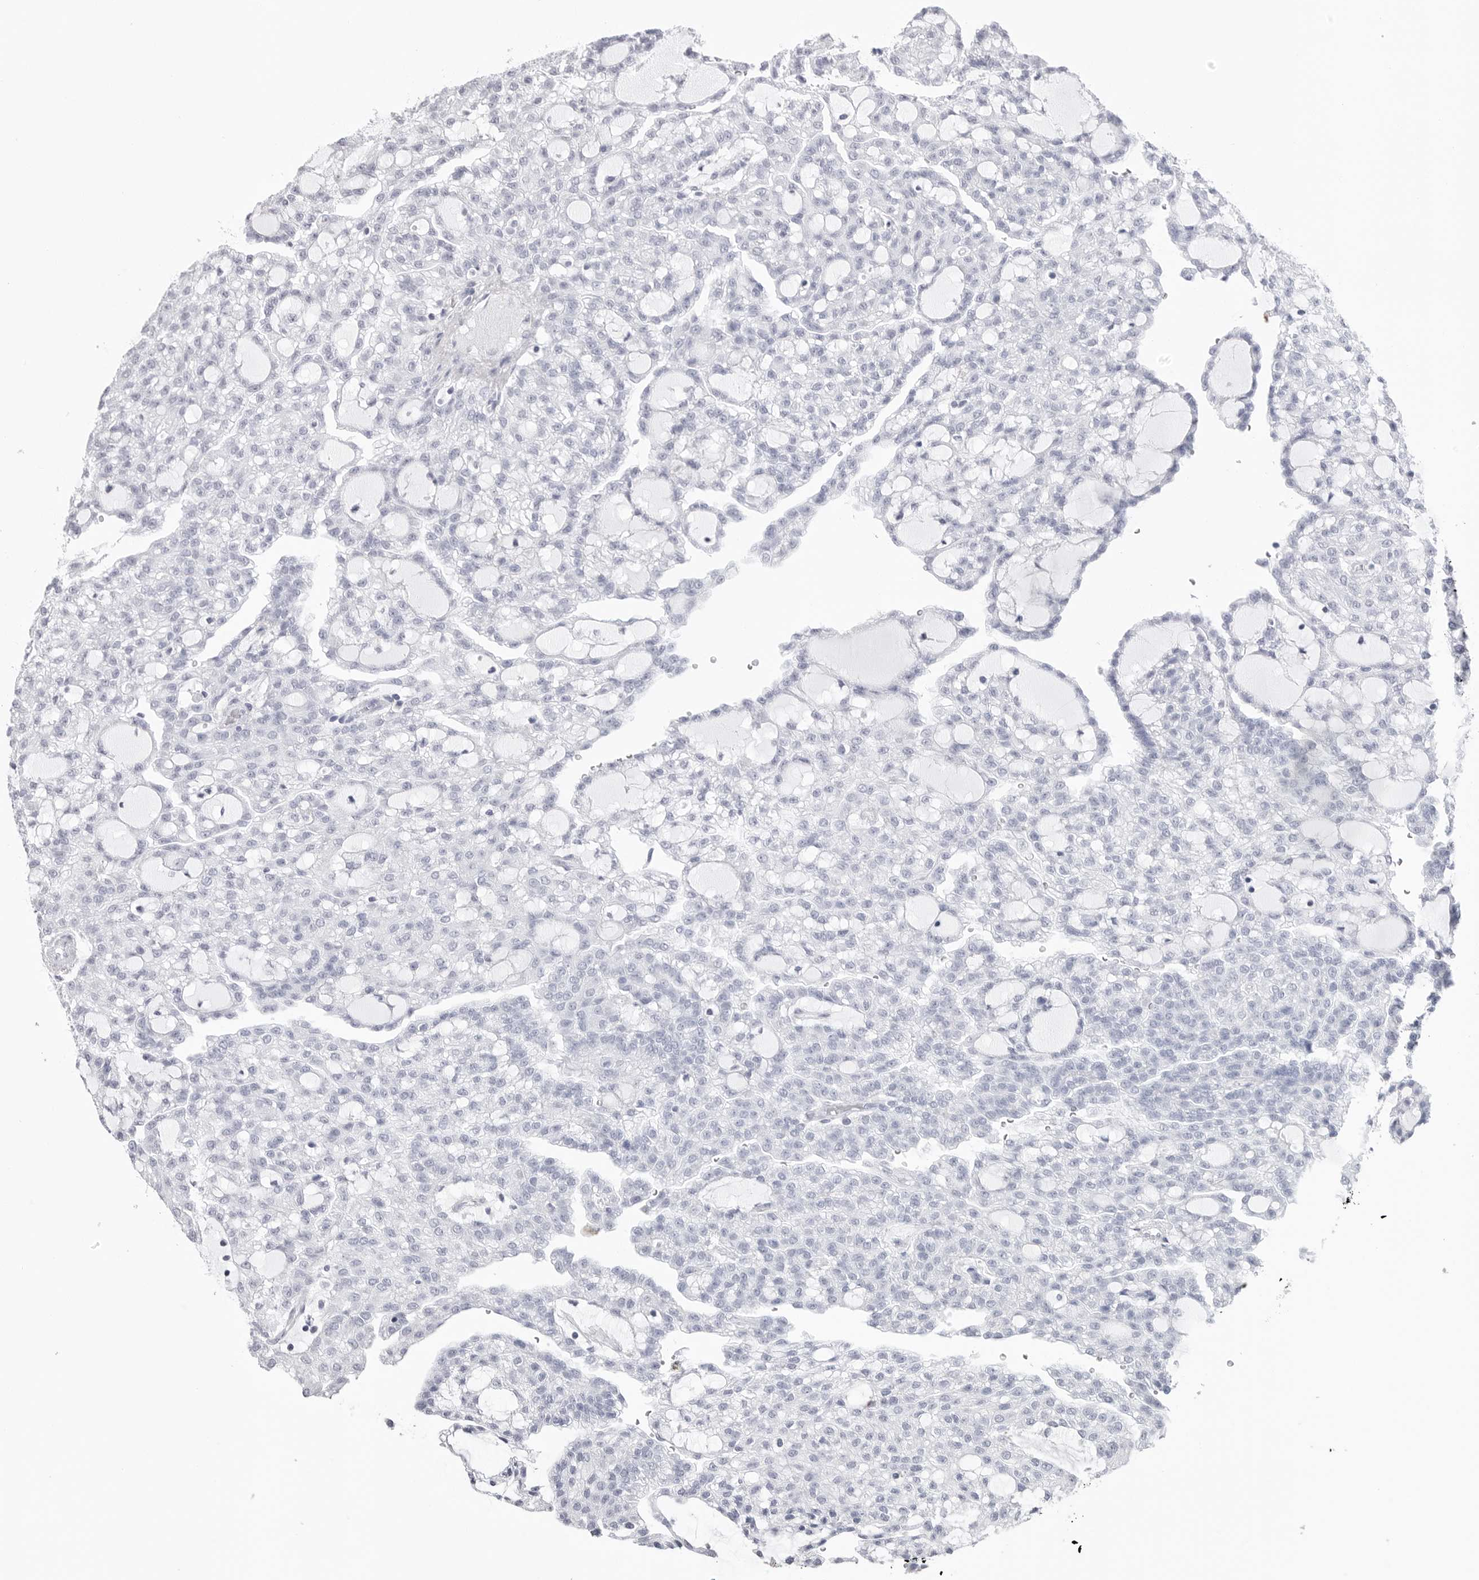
{"staining": {"intensity": "negative", "quantity": "none", "location": "none"}, "tissue": "renal cancer", "cell_type": "Tumor cells", "image_type": "cancer", "snomed": [{"axis": "morphology", "description": "Adenocarcinoma, NOS"}, {"axis": "topography", "description": "Kidney"}], "caption": "Adenocarcinoma (renal) was stained to show a protein in brown. There is no significant positivity in tumor cells.", "gene": "CST2", "patient": {"sex": "male", "age": 63}}